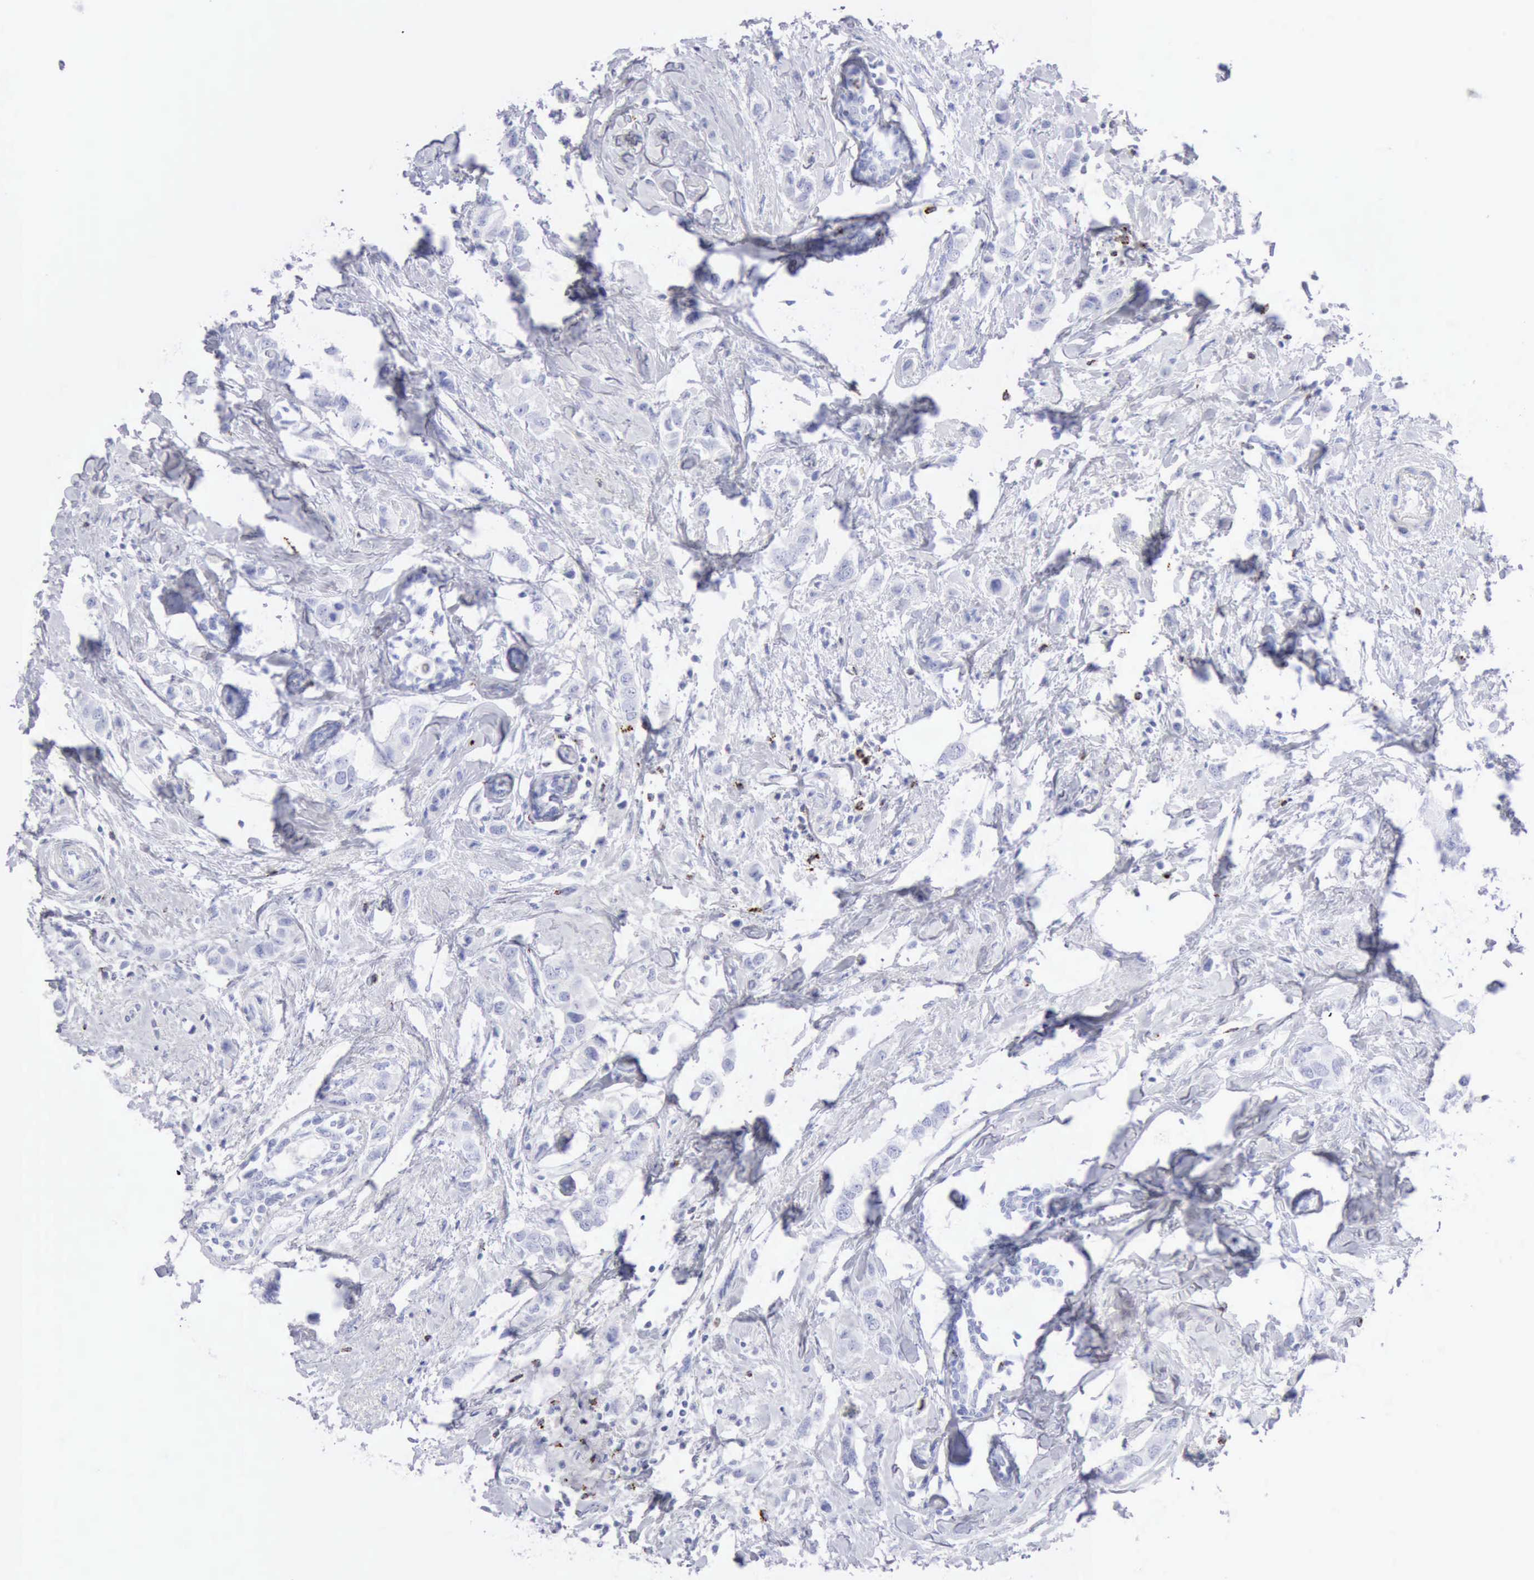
{"staining": {"intensity": "negative", "quantity": "none", "location": "none"}, "tissue": "breast cancer", "cell_type": "Tumor cells", "image_type": "cancer", "snomed": [{"axis": "morphology", "description": "Normal tissue, NOS"}, {"axis": "morphology", "description": "Duct carcinoma"}, {"axis": "topography", "description": "Breast"}], "caption": "Breast cancer stained for a protein using IHC exhibits no positivity tumor cells.", "gene": "GZMB", "patient": {"sex": "female", "age": 50}}